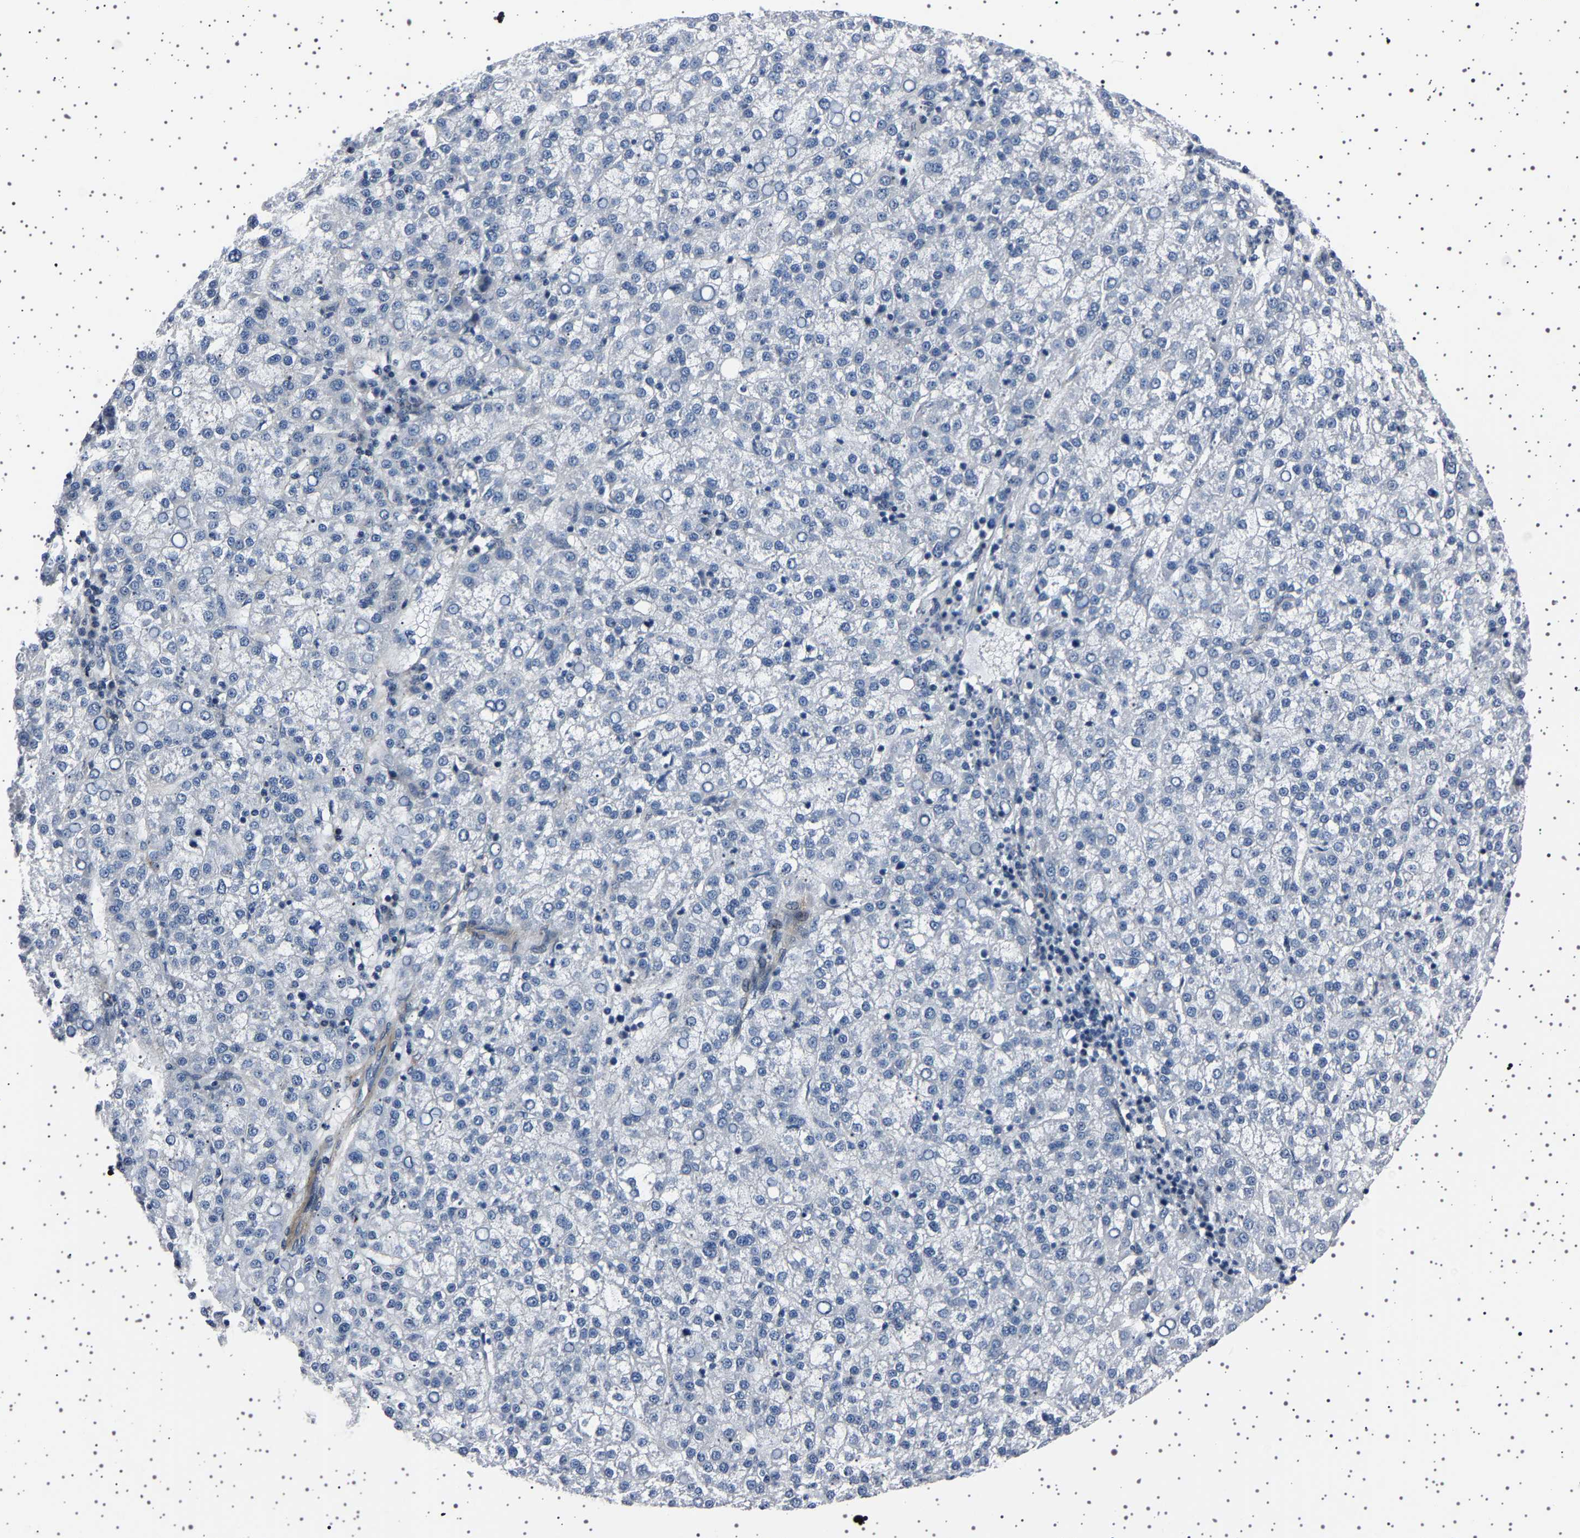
{"staining": {"intensity": "negative", "quantity": "none", "location": "none"}, "tissue": "liver cancer", "cell_type": "Tumor cells", "image_type": "cancer", "snomed": [{"axis": "morphology", "description": "Carcinoma, Hepatocellular, NOS"}, {"axis": "topography", "description": "Liver"}], "caption": "This is an IHC micrograph of liver cancer (hepatocellular carcinoma). There is no staining in tumor cells.", "gene": "PAK5", "patient": {"sex": "female", "age": 58}}